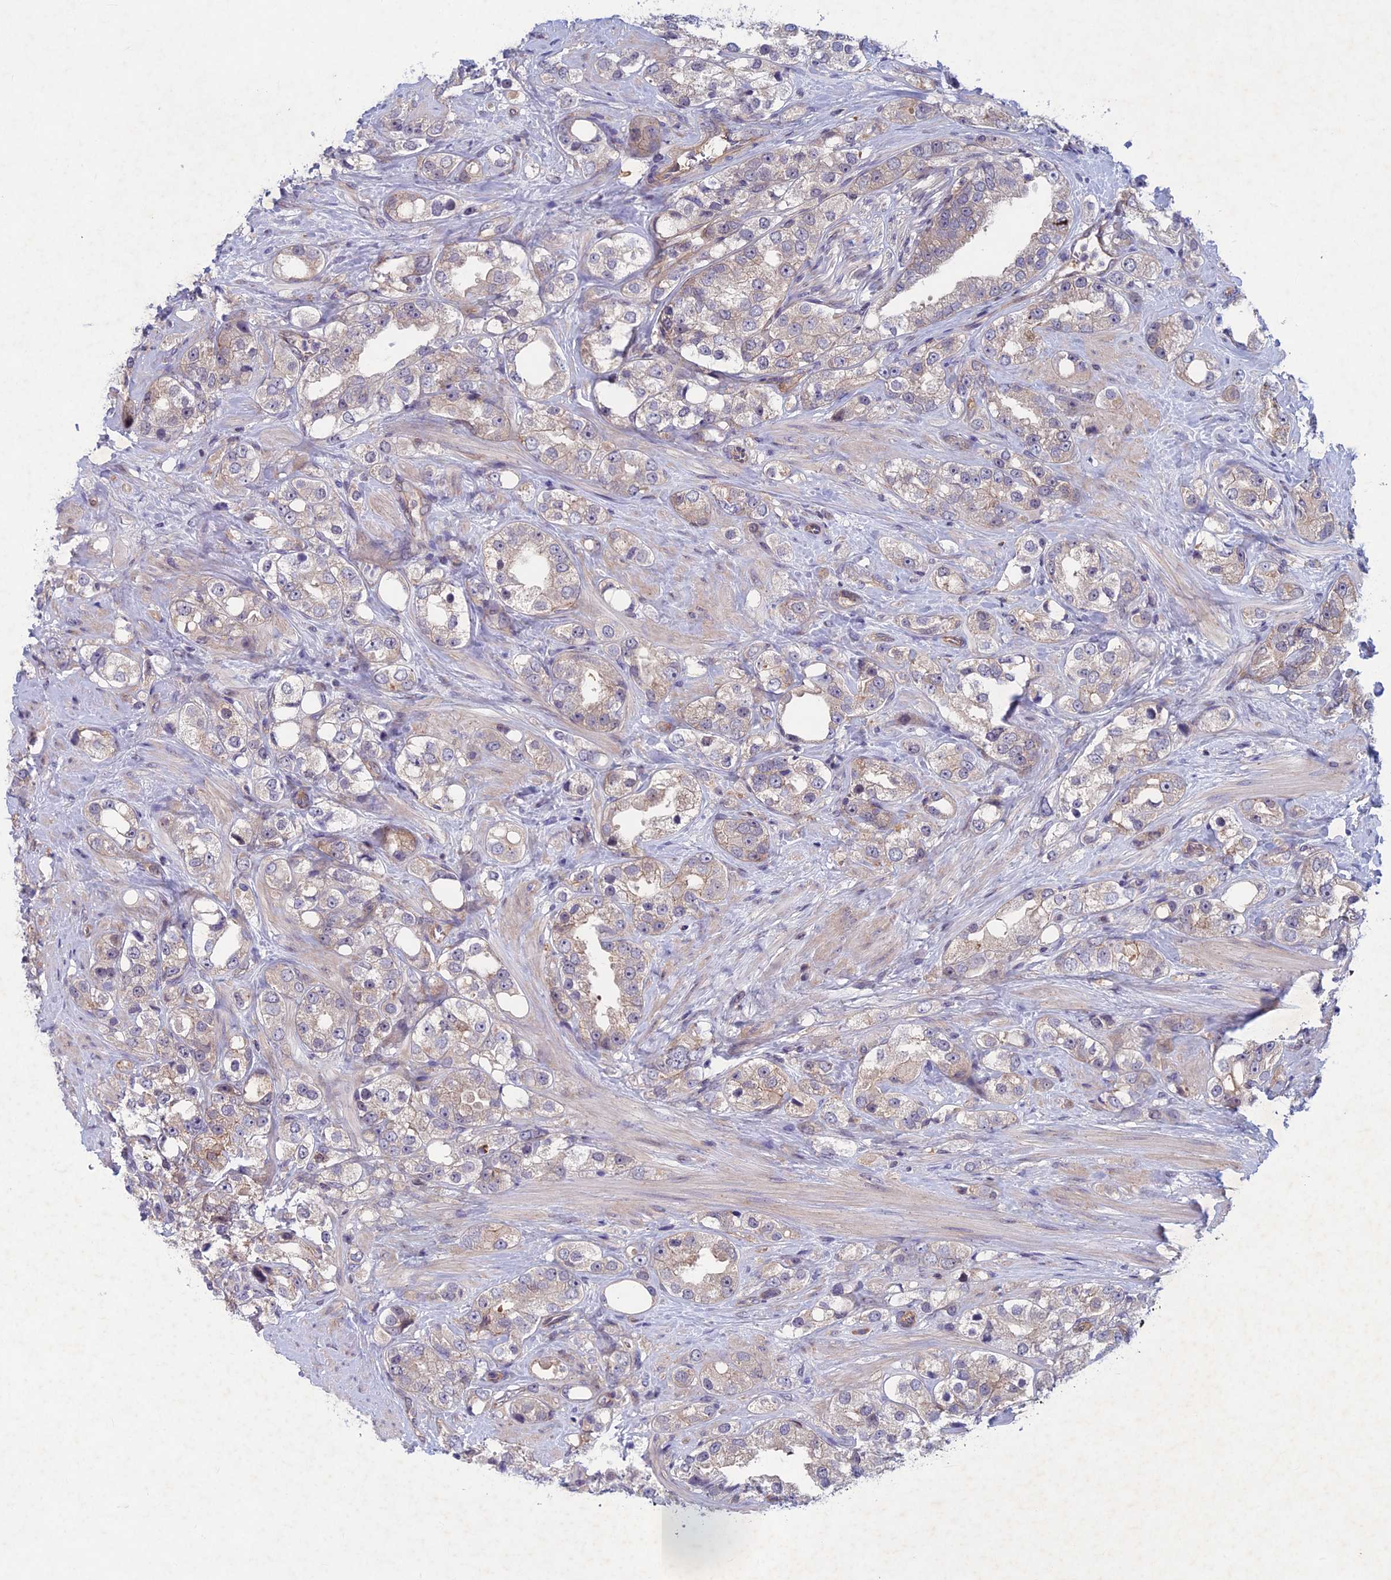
{"staining": {"intensity": "negative", "quantity": "none", "location": "none"}, "tissue": "prostate cancer", "cell_type": "Tumor cells", "image_type": "cancer", "snomed": [{"axis": "morphology", "description": "Adenocarcinoma, NOS"}, {"axis": "topography", "description": "Prostate"}], "caption": "Histopathology image shows no protein expression in tumor cells of prostate cancer tissue.", "gene": "PTHLH", "patient": {"sex": "male", "age": 79}}